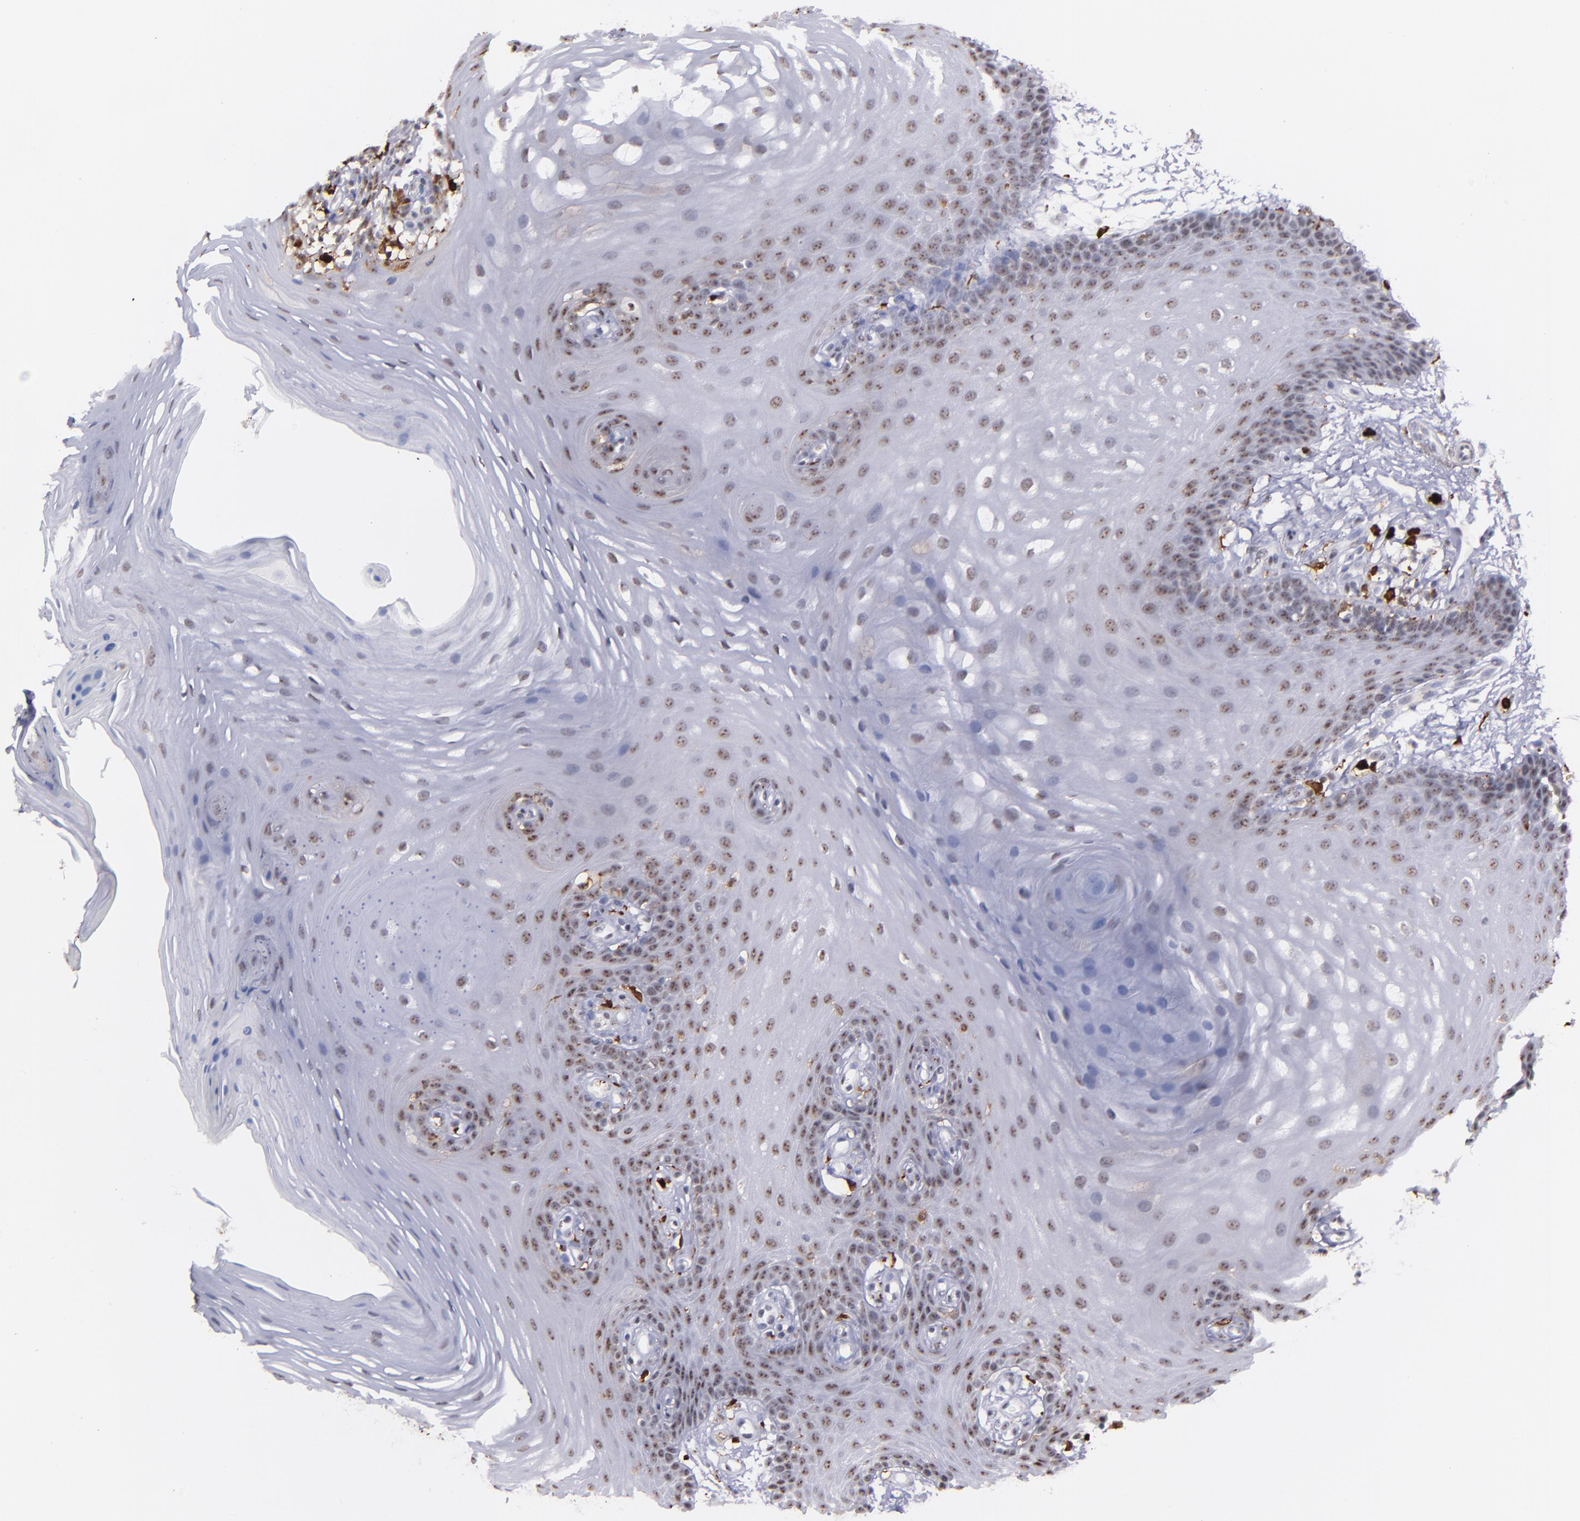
{"staining": {"intensity": "negative", "quantity": "none", "location": "none"}, "tissue": "oral mucosa", "cell_type": "Squamous epithelial cells", "image_type": "normal", "snomed": [{"axis": "morphology", "description": "Normal tissue, NOS"}, {"axis": "topography", "description": "Oral tissue"}], "caption": "This is an immunohistochemistry image of normal human oral mucosa. There is no expression in squamous epithelial cells.", "gene": "NCF2", "patient": {"sex": "male", "age": 62}}